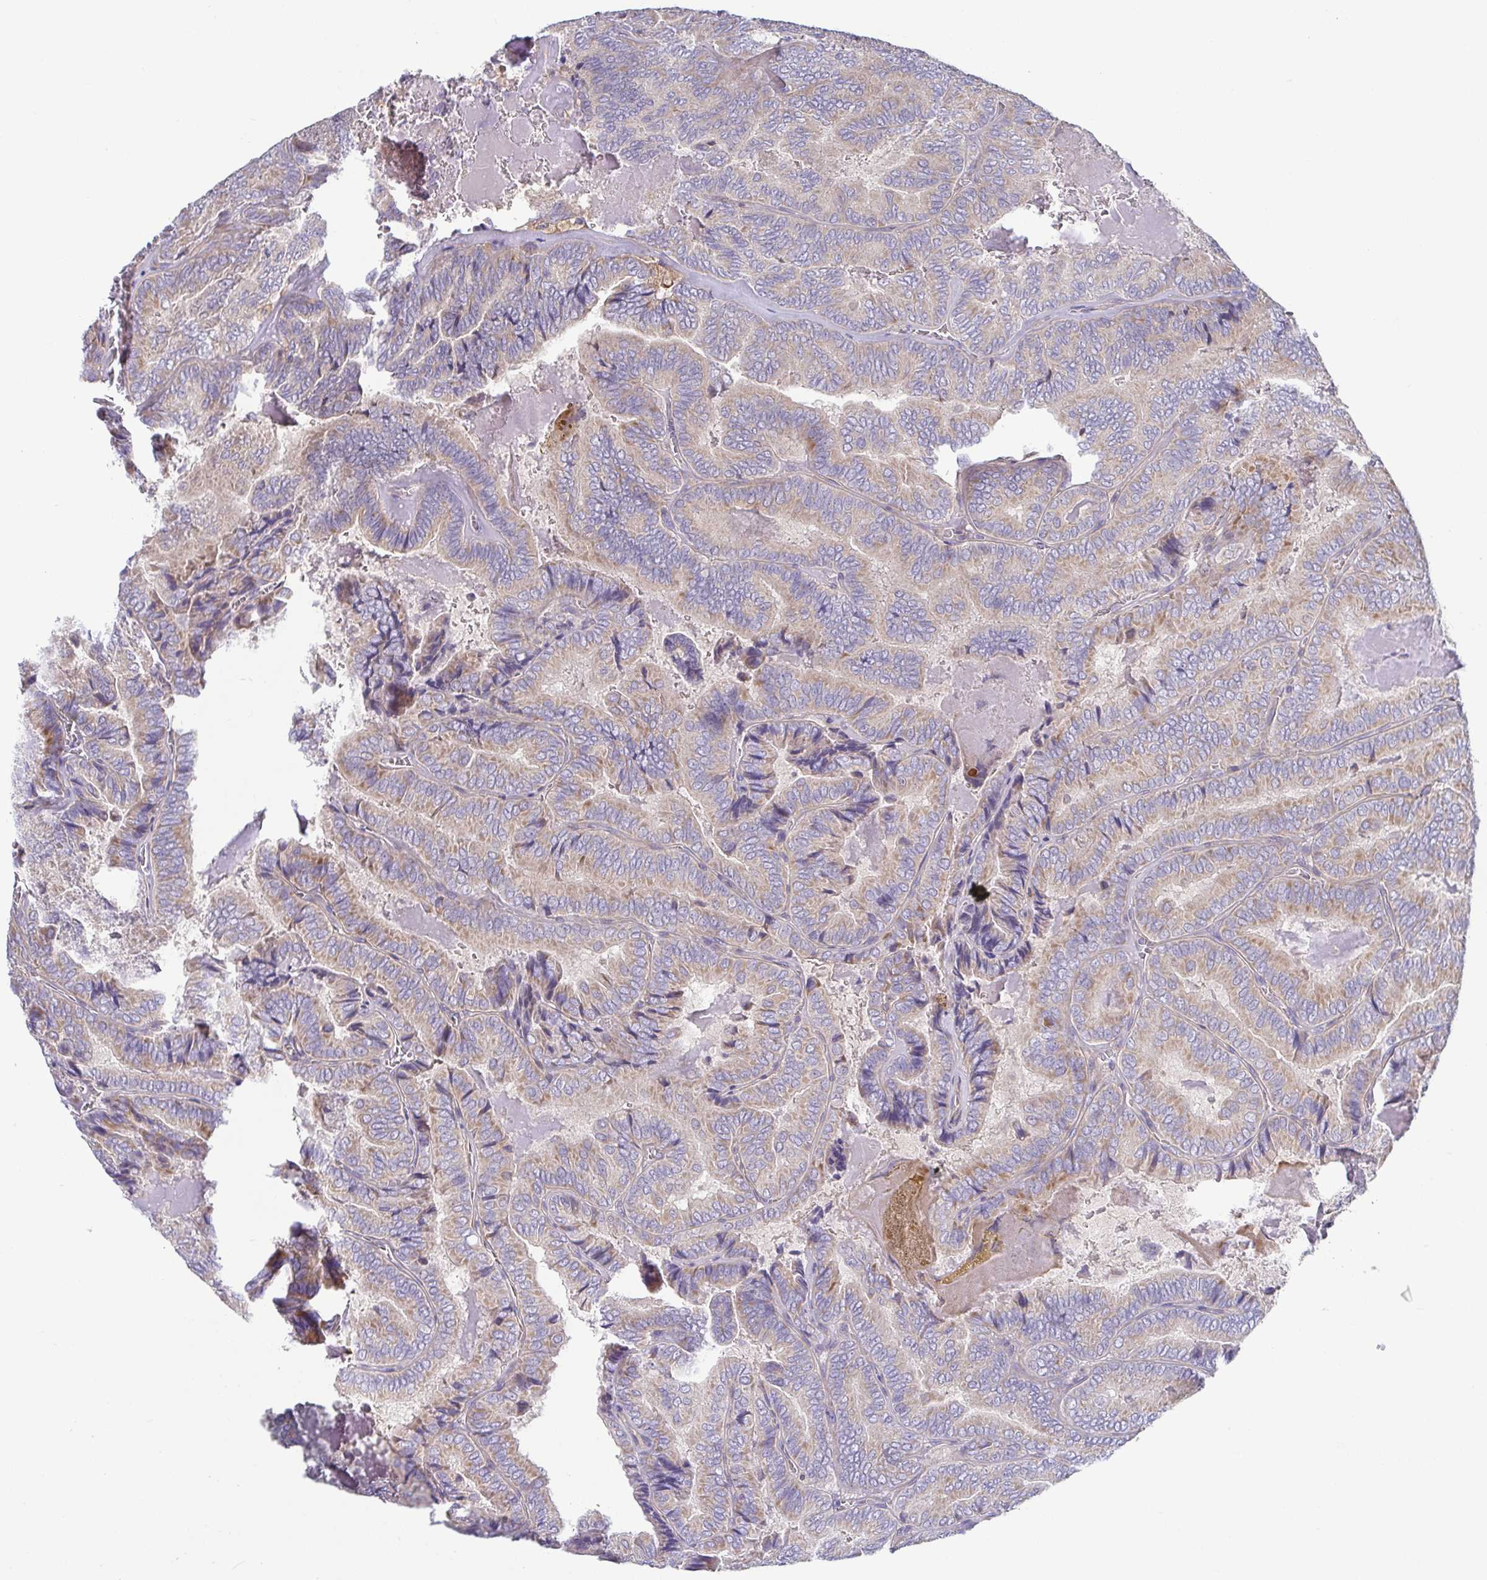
{"staining": {"intensity": "weak", "quantity": "25%-75%", "location": "cytoplasmic/membranous"}, "tissue": "thyroid cancer", "cell_type": "Tumor cells", "image_type": "cancer", "snomed": [{"axis": "morphology", "description": "Papillary adenocarcinoma, NOS"}, {"axis": "topography", "description": "Thyroid gland"}], "caption": "Protein staining of thyroid cancer tissue exhibits weak cytoplasmic/membranous staining in approximately 25%-75% of tumor cells.", "gene": "LMF2", "patient": {"sex": "female", "age": 75}}